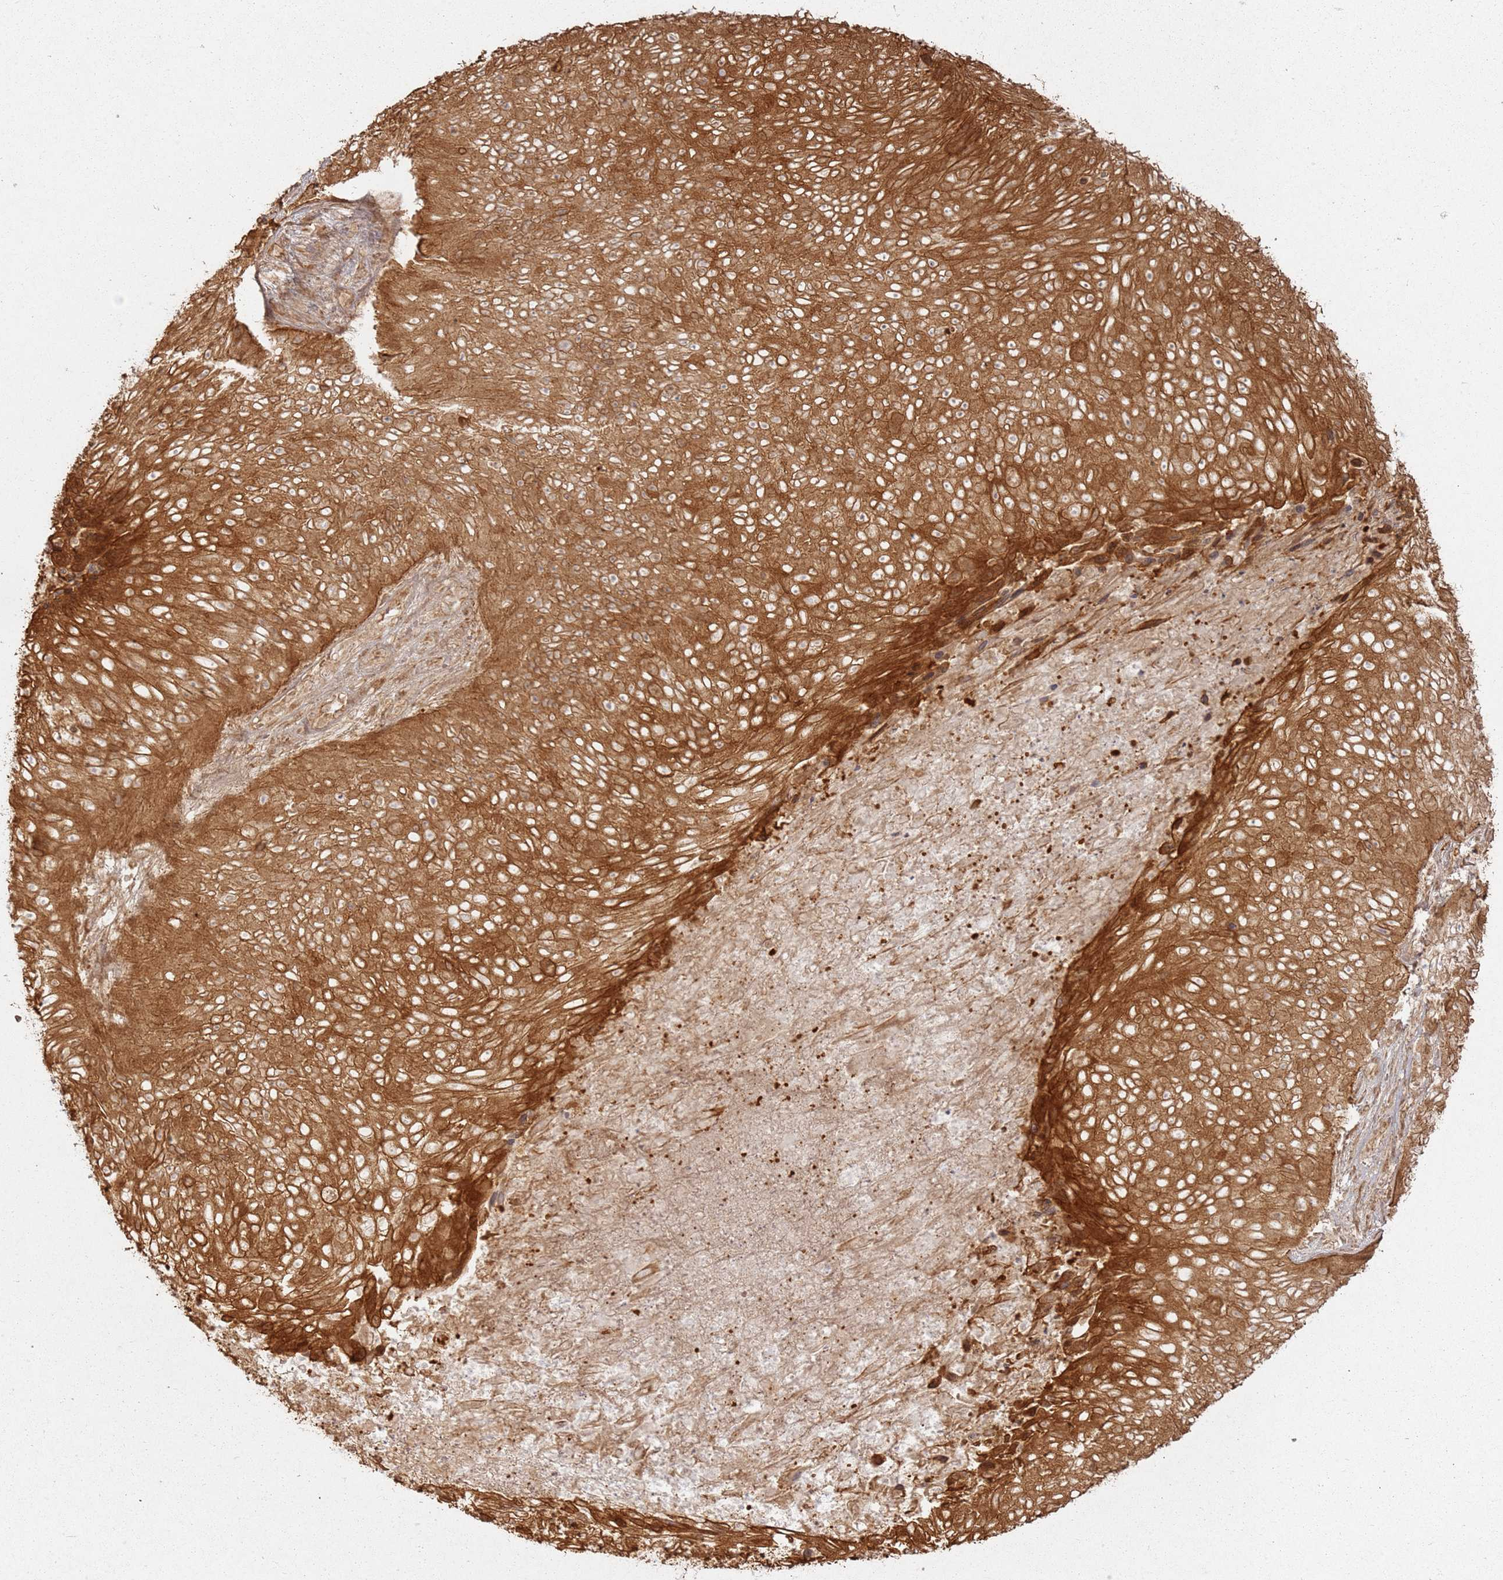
{"staining": {"intensity": "strong", "quantity": ">75%", "location": "cytoplasmic/membranous"}, "tissue": "skin cancer", "cell_type": "Tumor cells", "image_type": "cancer", "snomed": [{"axis": "morphology", "description": "Squamous cell carcinoma, NOS"}, {"axis": "topography", "description": "Skin"}], "caption": "Skin cancer (squamous cell carcinoma) stained with a protein marker displays strong staining in tumor cells.", "gene": "ZNF776", "patient": {"sex": "female", "age": 87}}